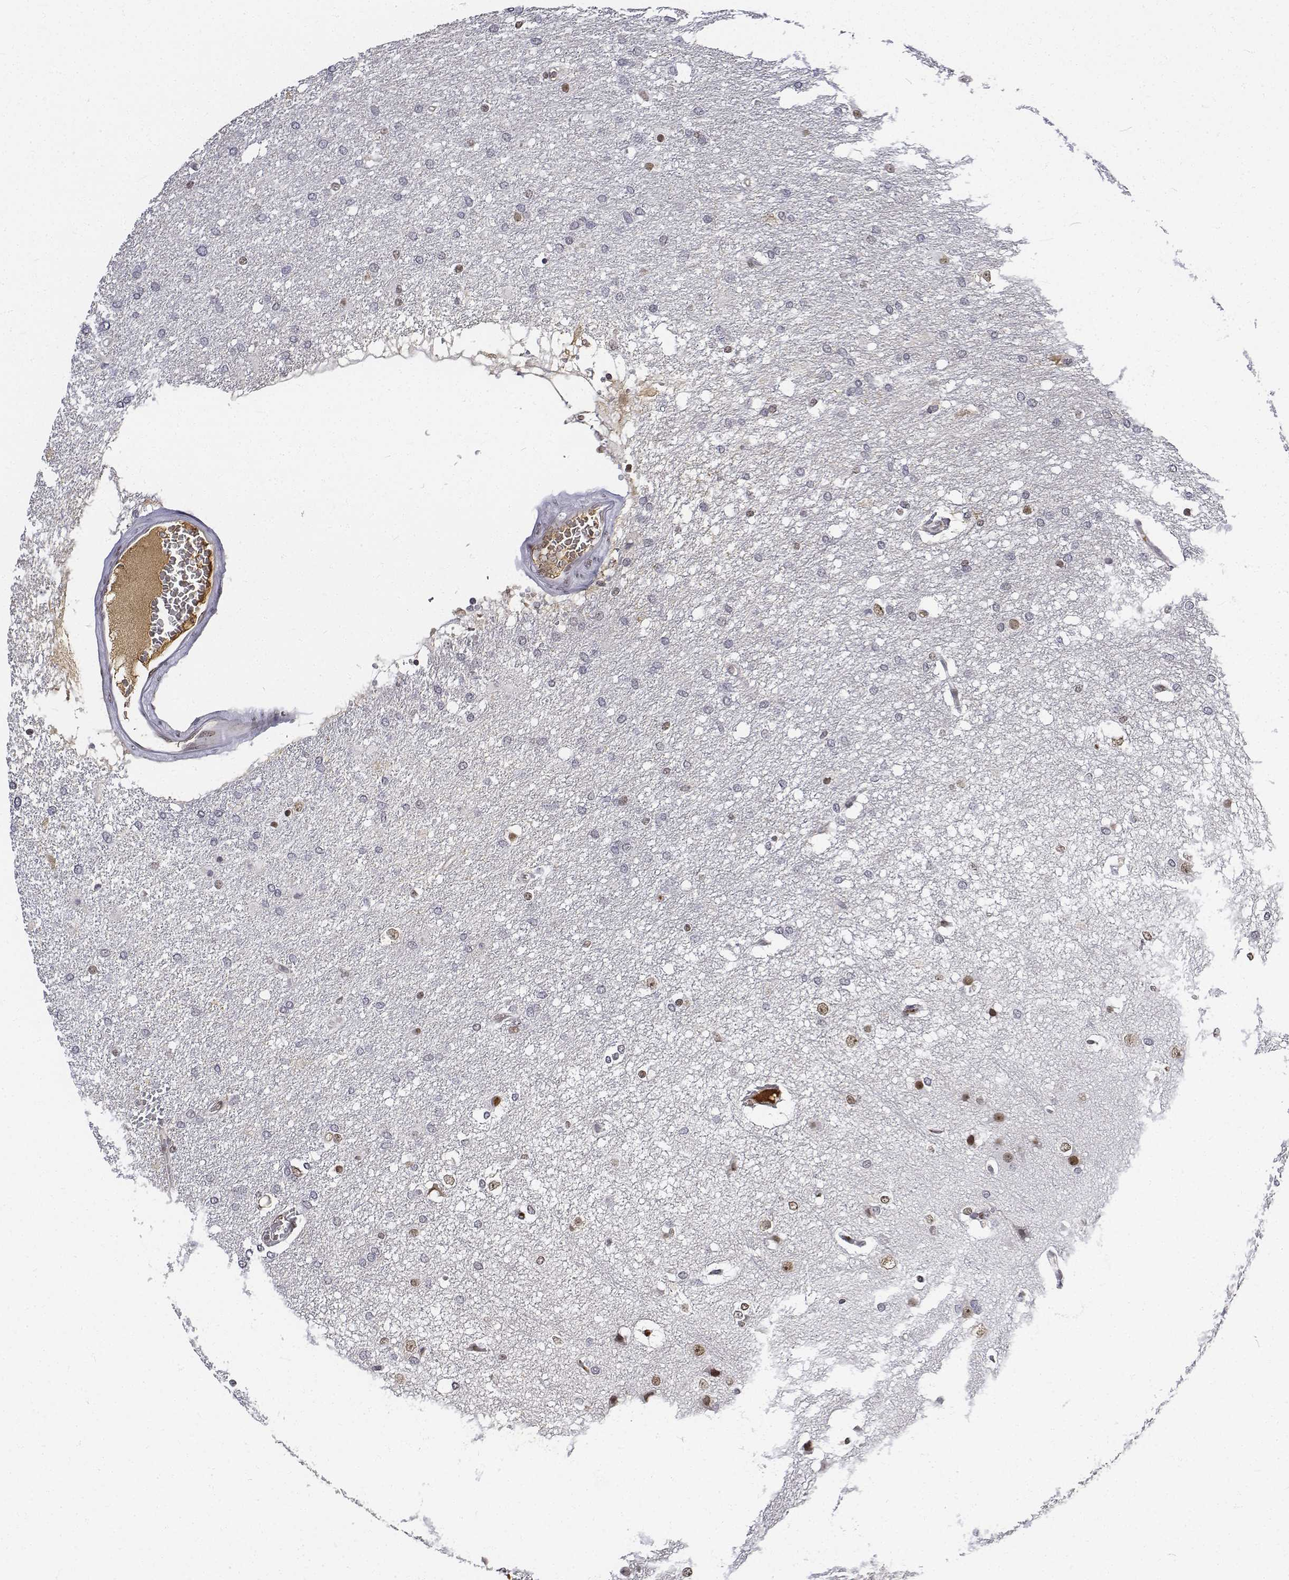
{"staining": {"intensity": "negative", "quantity": "none", "location": "none"}, "tissue": "glioma", "cell_type": "Tumor cells", "image_type": "cancer", "snomed": [{"axis": "morphology", "description": "Glioma, malignant, High grade"}, {"axis": "topography", "description": "Brain"}], "caption": "This is an immunohistochemistry micrograph of malignant glioma (high-grade). There is no expression in tumor cells.", "gene": "ATRX", "patient": {"sex": "female", "age": 61}}